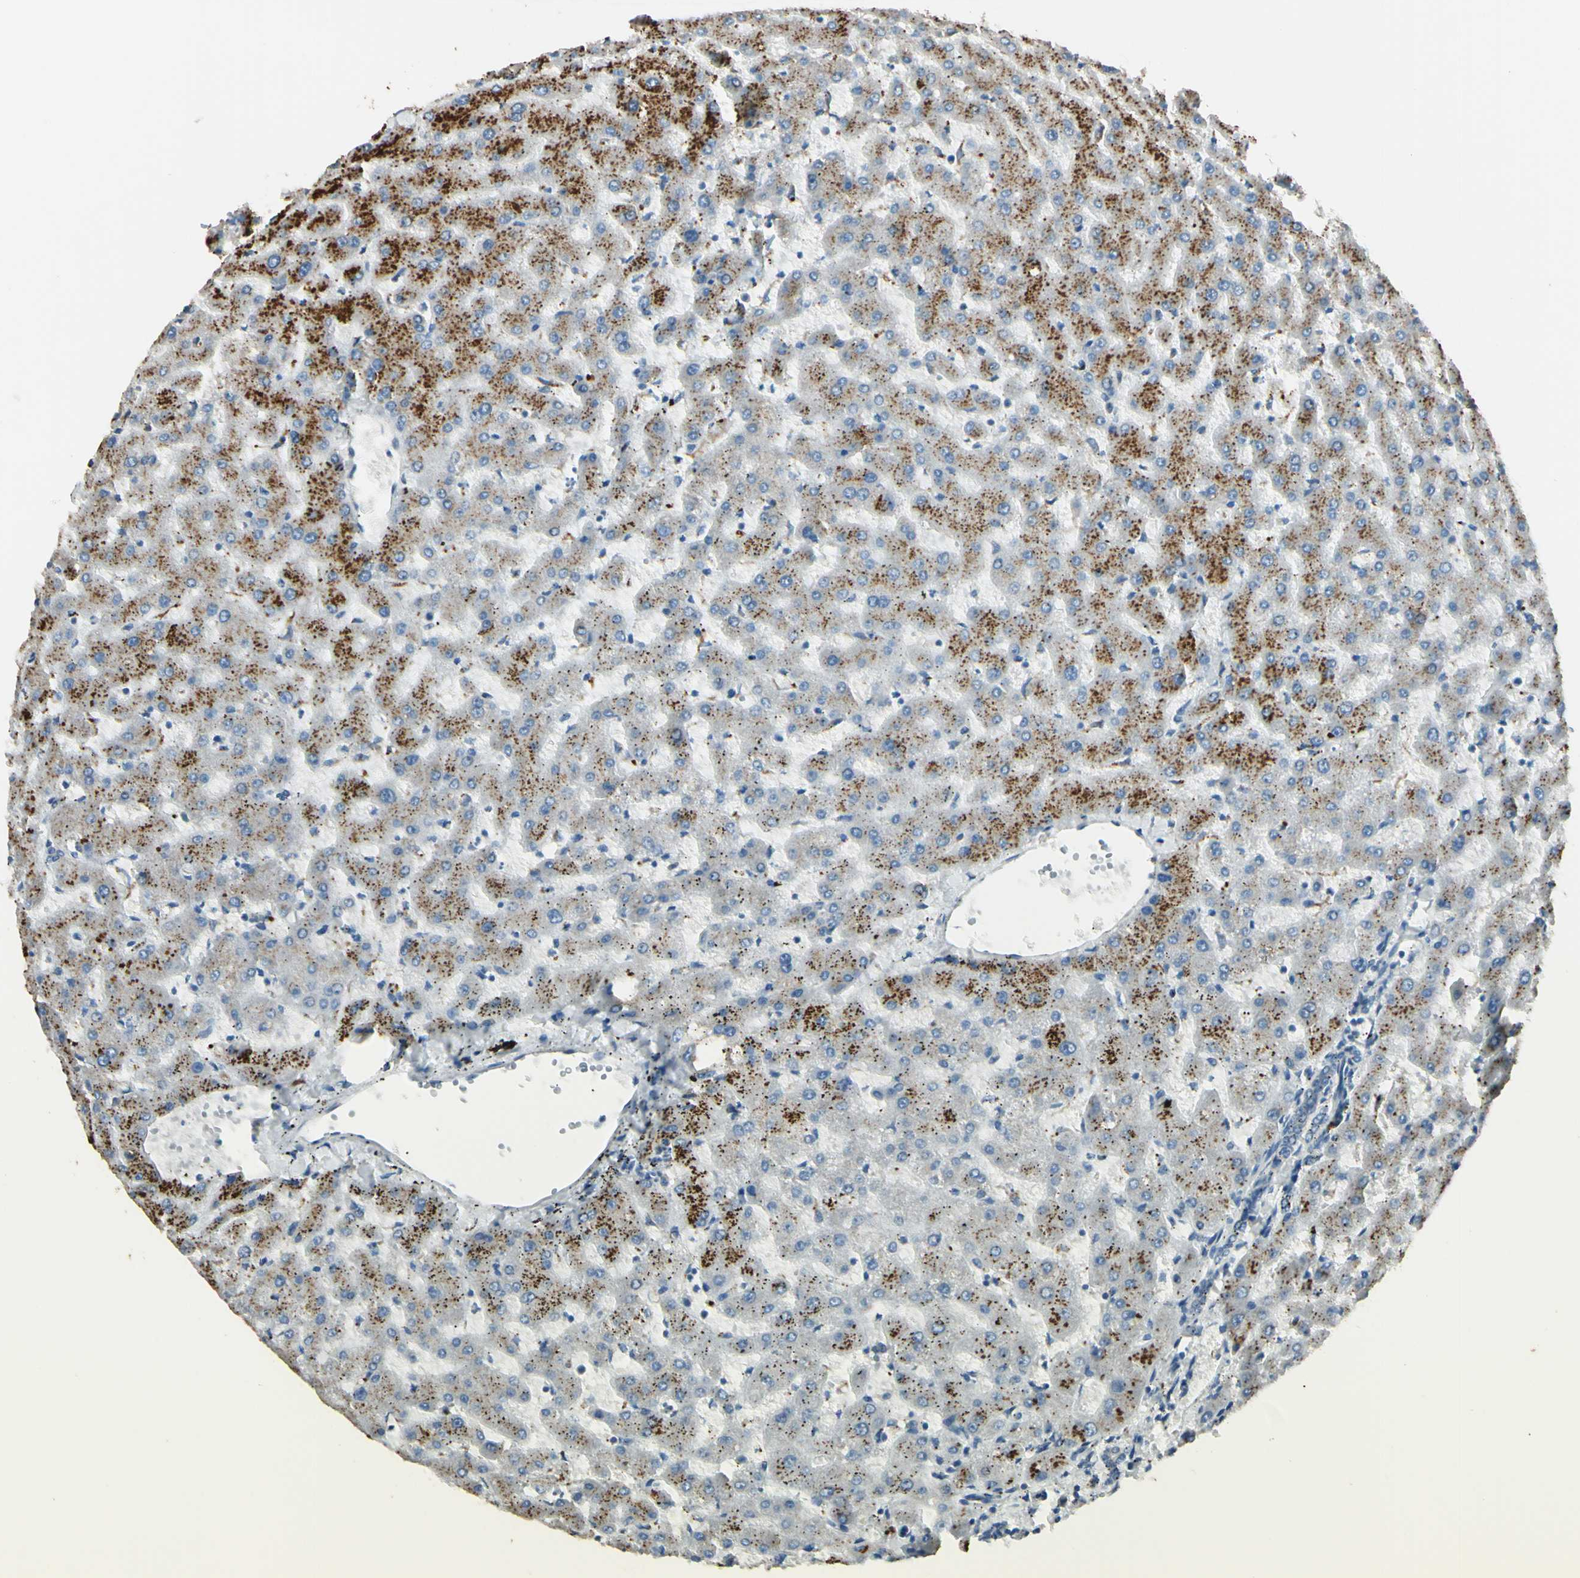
{"staining": {"intensity": "weak", "quantity": ">75%", "location": "cytoplasmic/membranous"}, "tissue": "liver", "cell_type": "Cholangiocytes", "image_type": "normal", "snomed": [{"axis": "morphology", "description": "Normal tissue, NOS"}, {"axis": "topography", "description": "Liver"}], "caption": "Immunohistochemistry (IHC) photomicrograph of normal liver: human liver stained using immunohistochemistry reveals low levels of weak protein expression localized specifically in the cytoplasmic/membranous of cholangiocytes, appearing as a cytoplasmic/membranous brown color.", "gene": "ANGPTL1", "patient": {"sex": "female", "age": 63}}